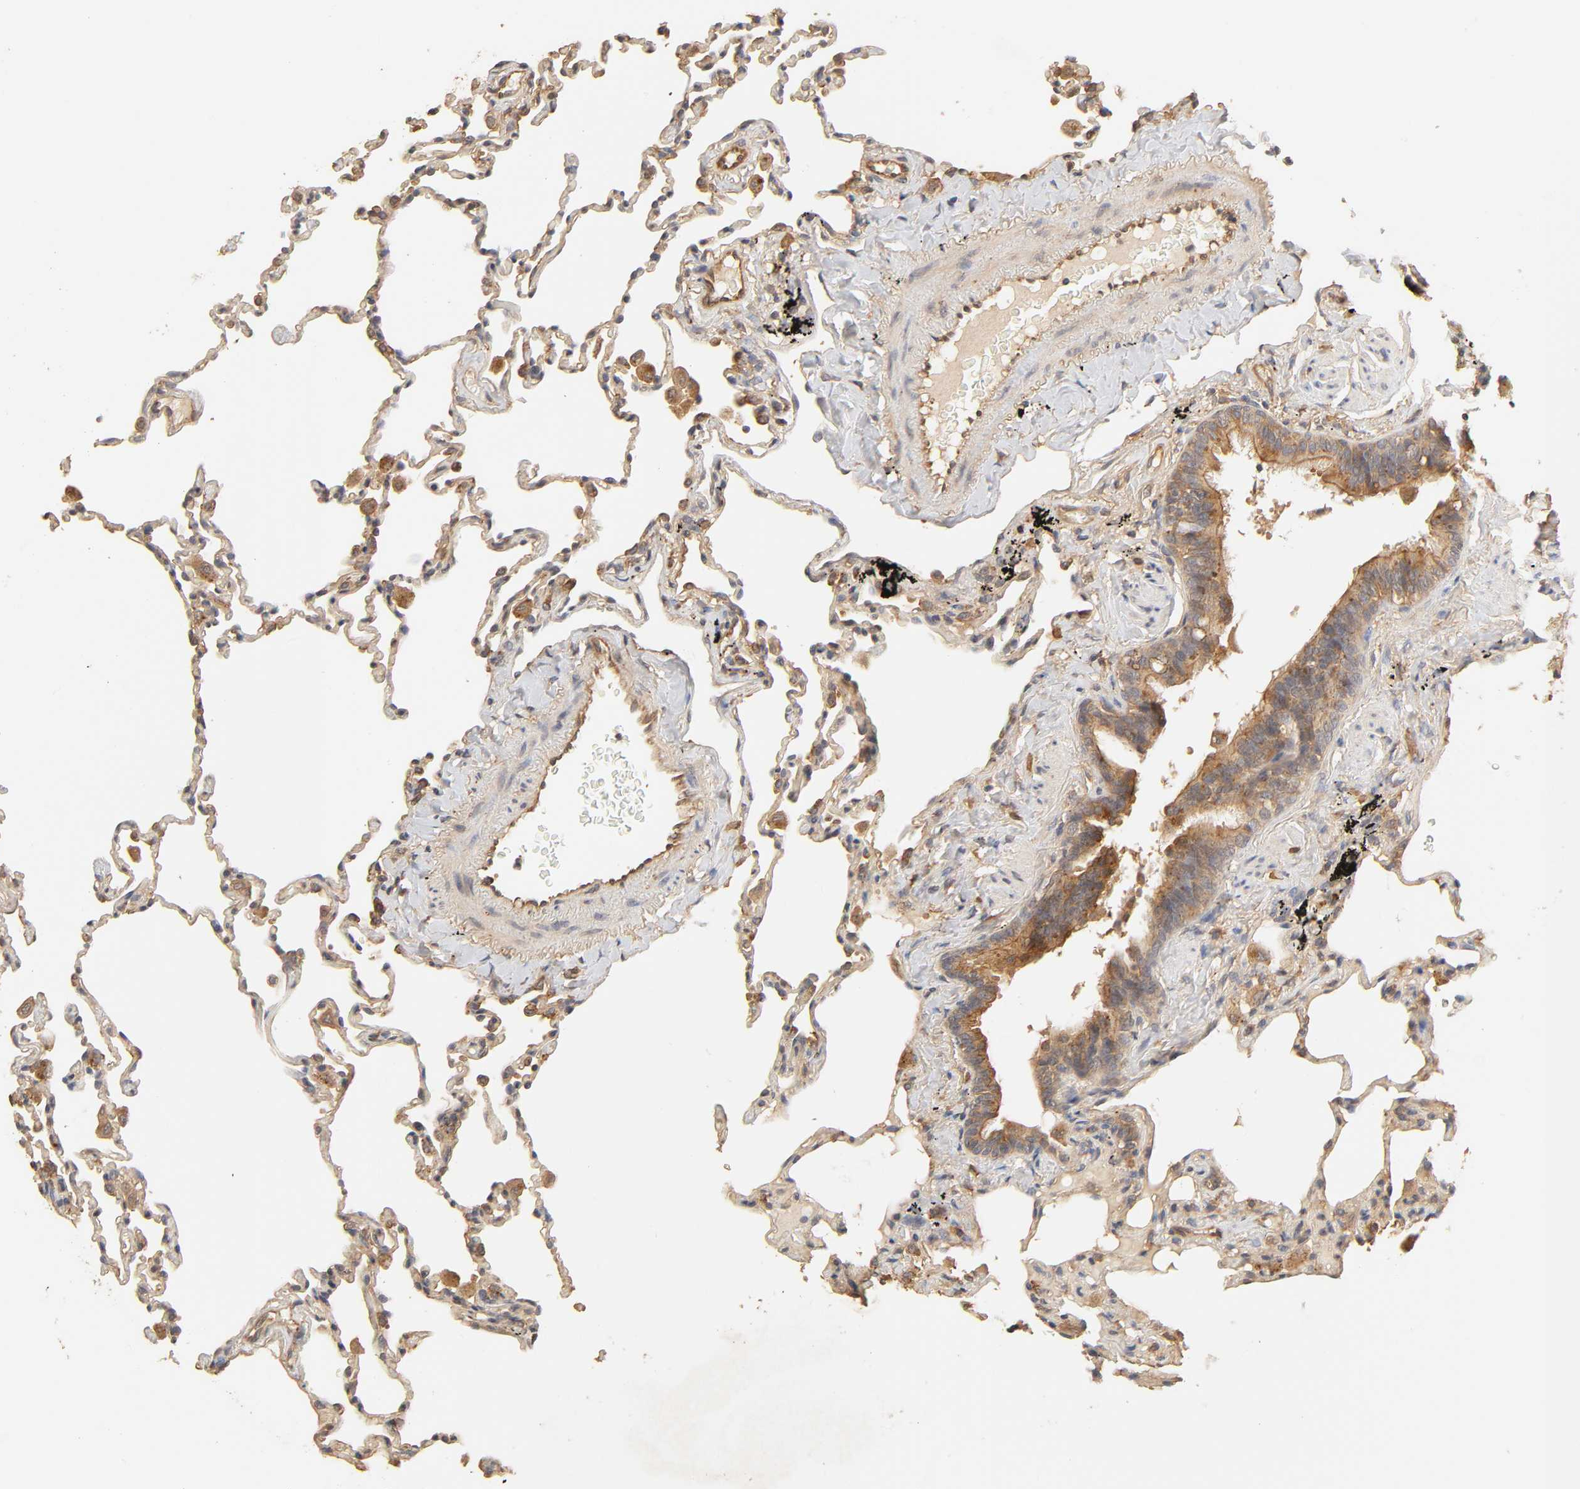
{"staining": {"intensity": "moderate", "quantity": ">75%", "location": "cytoplasmic/membranous"}, "tissue": "lung", "cell_type": "Alveolar cells", "image_type": "normal", "snomed": [{"axis": "morphology", "description": "Normal tissue, NOS"}, {"axis": "topography", "description": "Lung"}], "caption": "High-power microscopy captured an immunohistochemistry image of unremarkable lung, revealing moderate cytoplasmic/membranous staining in about >75% of alveolar cells.", "gene": "EPS8", "patient": {"sex": "male", "age": 59}}